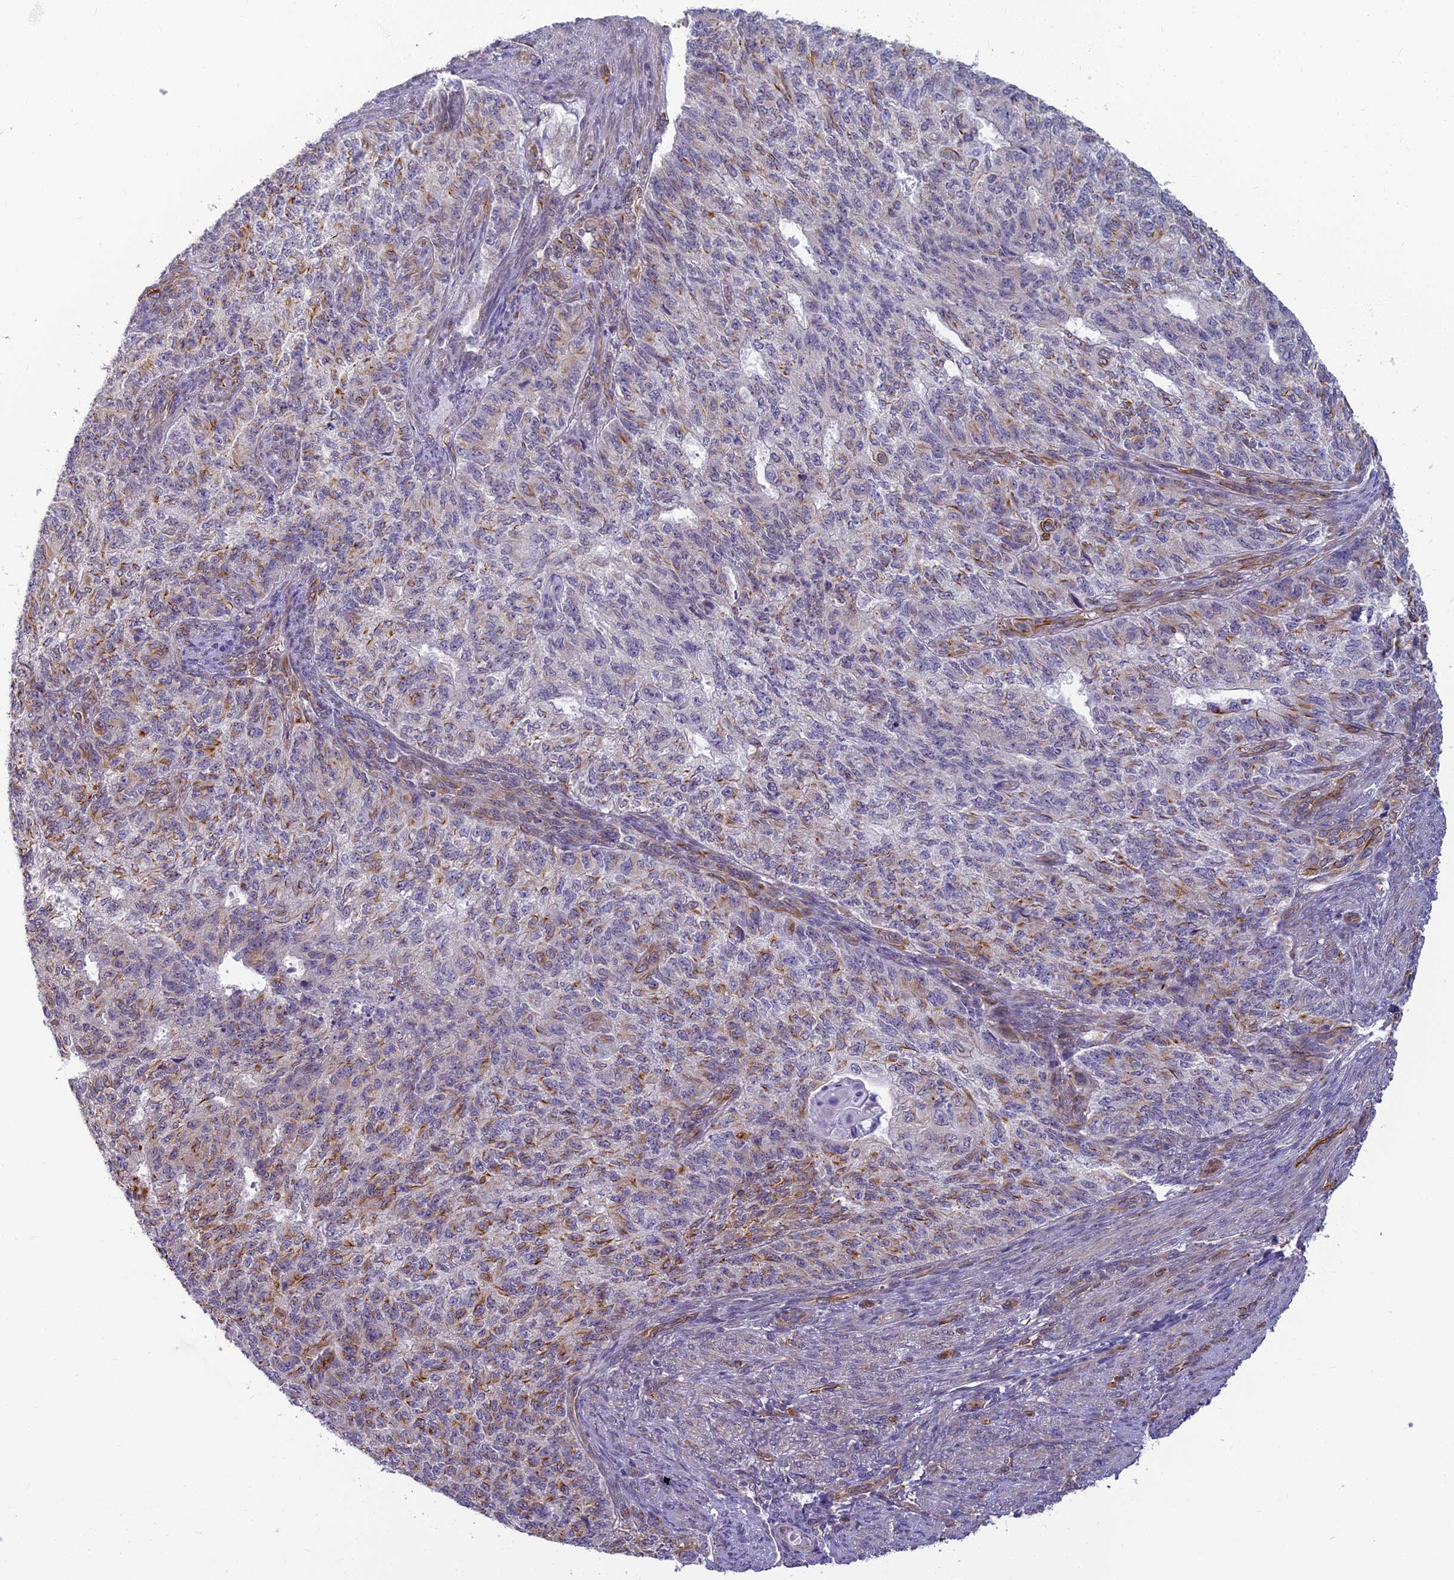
{"staining": {"intensity": "moderate", "quantity": "25%-75%", "location": "cytoplasmic/membranous"}, "tissue": "endometrial cancer", "cell_type": "Tumor cells", "image_type": "cancer", "snomed": [{"axis": "morphology", "description": "Adenocarcinoma, NOS"}, {"axis": "topography", "description": "Endometrium"}], "caption": "Human endometrial adenocarcinoma stained with a protein marker reveals moderate staining in tumor cells.", "gene": "RGL3", "patient": {"sex": "female", "age": 32}}